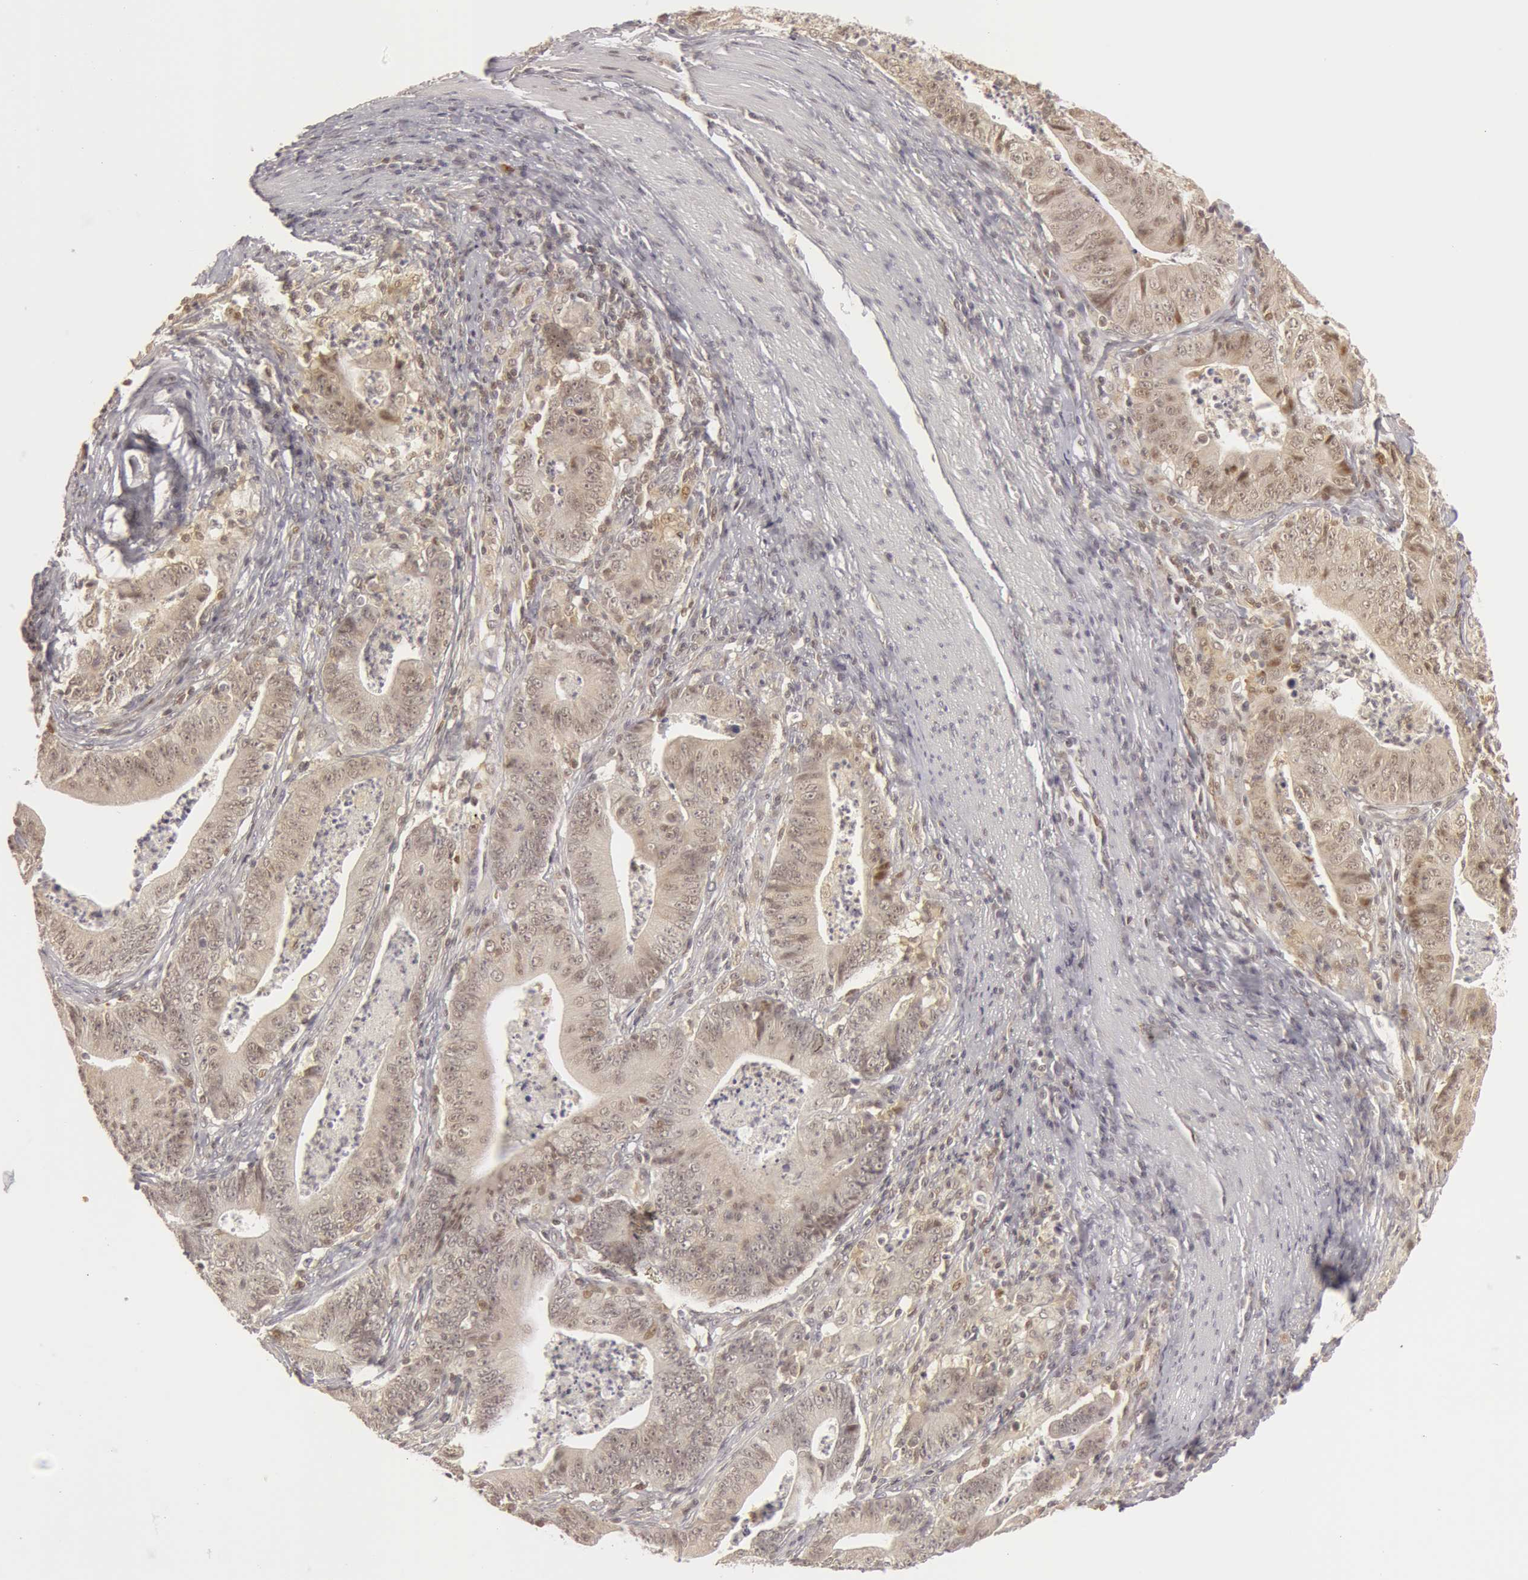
{"staining": {"intensity": "weak", "quantity": "<25%", "location": "nuclear"}, "tissue": "stomach cancer", "cell_type": "Tumor cells", "image_type": "cancer", "snomed": [{"axis": "morphology", "description": "Adenocarcinoma, NOS"}, {"axis": "topography", "description": "Stomach, lower"}], "caption": "Immunohistochemistry of stomach cancer shows no staining in tumor cells.", "gene": "OASL", "patient": {"sex": "female", "age": 86}}